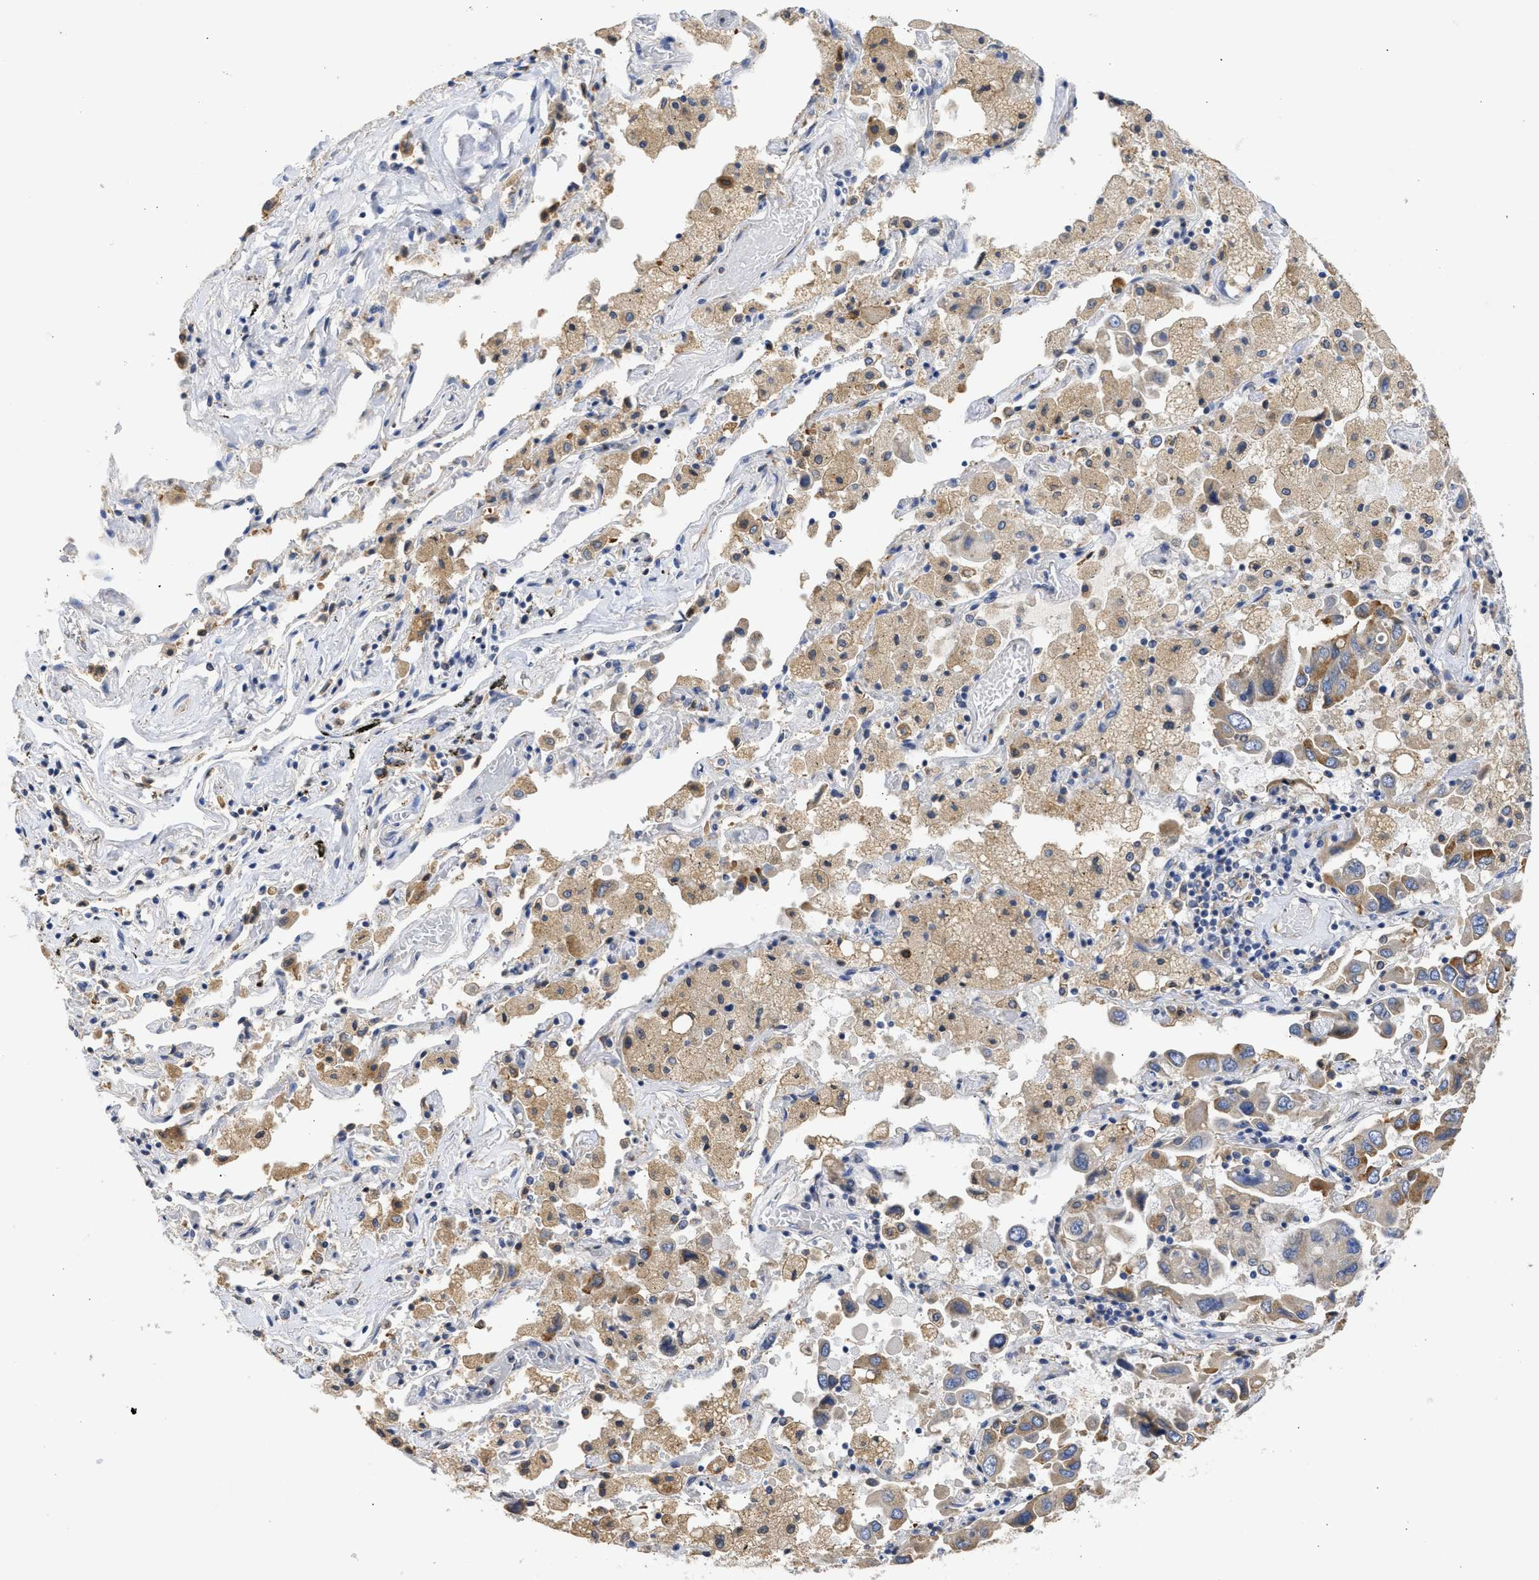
{"staining": {"intensity": "moderate", "quantity": "<25%", "location": "cytoplasmic/membranous"}, "tissue": "lung cancer", "cell_type": "Tumor cells", "image_type": "cancer", "snomed": [{"axis": "morphology", "description": "Adenocarcinoma, NOS"}, {"axis": "topography", "description": "Lung"}], "caption": "A high-resolution image shows immunohistochemistry (IHC) staining of adenocarcinoma (lung), which demonstrates moderate cytoplasmic/membranous staining in approximately <25% of tumor cells. Ihc stains the protein of interest in brown and the nuclei are stained blue.", "gene": "TMED1", "patient": {"sex": "male", "age": 64}}